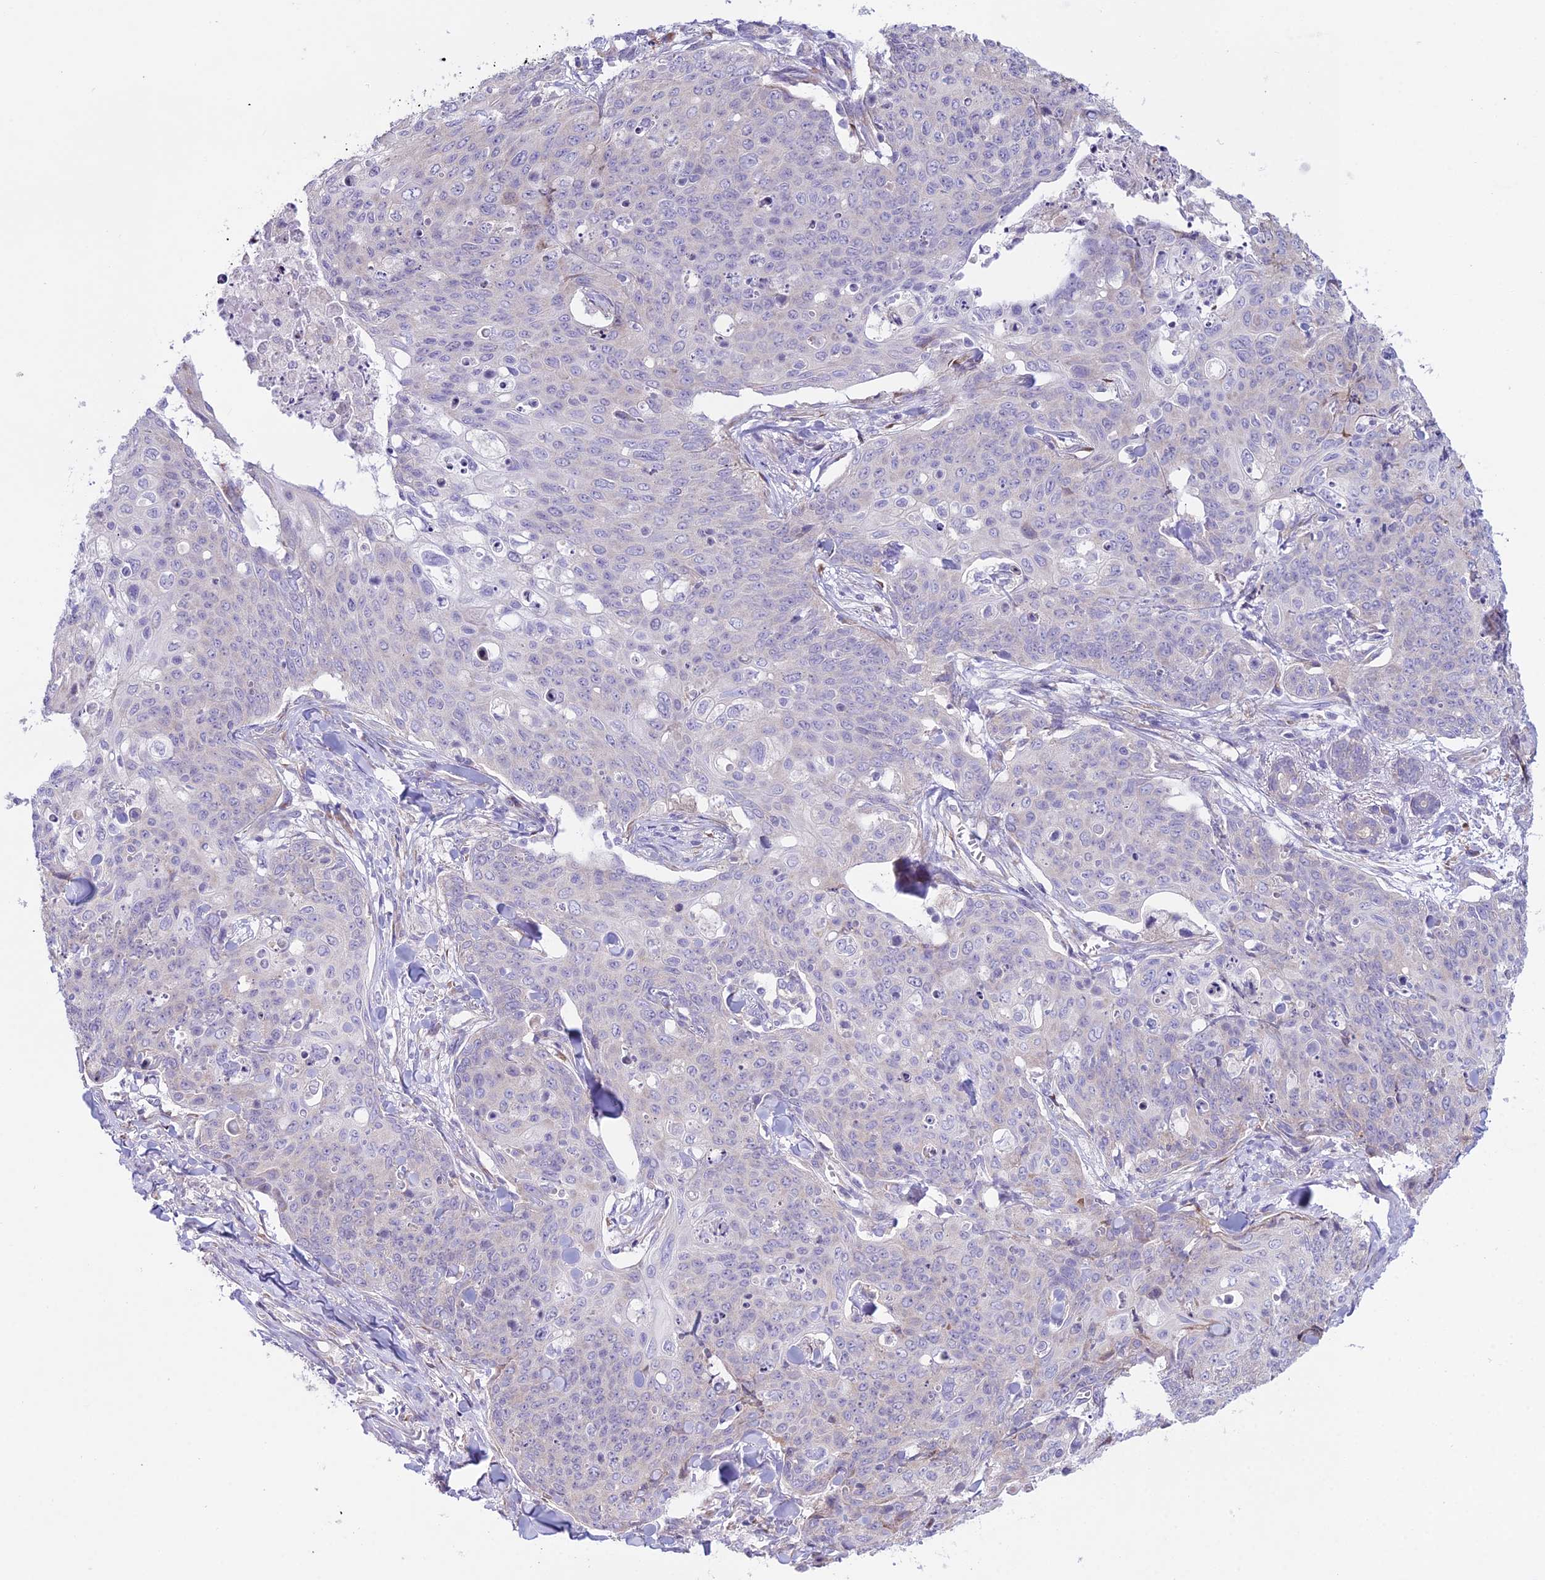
{"staining": {"intensity": "weak", "quantity": "<25%", "location": "cytoplasmic/membranous"}, "tissue": "skin cancer", "cell_type": "Tumor cells", "image_type": "cancer", "snomed": [{"axis": "morphology", "description": "Squamous cell carcinoma, NOS"}, {"axis": "topography", "description": "Skin"}, {"axis": "topography", "description": "Vulva"}], "caption": "Immunohistochemistry photomicrograph of skin cancer (squamous cell carcinoma) stained for a protein (brown), which displays no positivity in tumor cells.", "gene": "RPS26", "patient": {"sex": "female", "age": 85}}